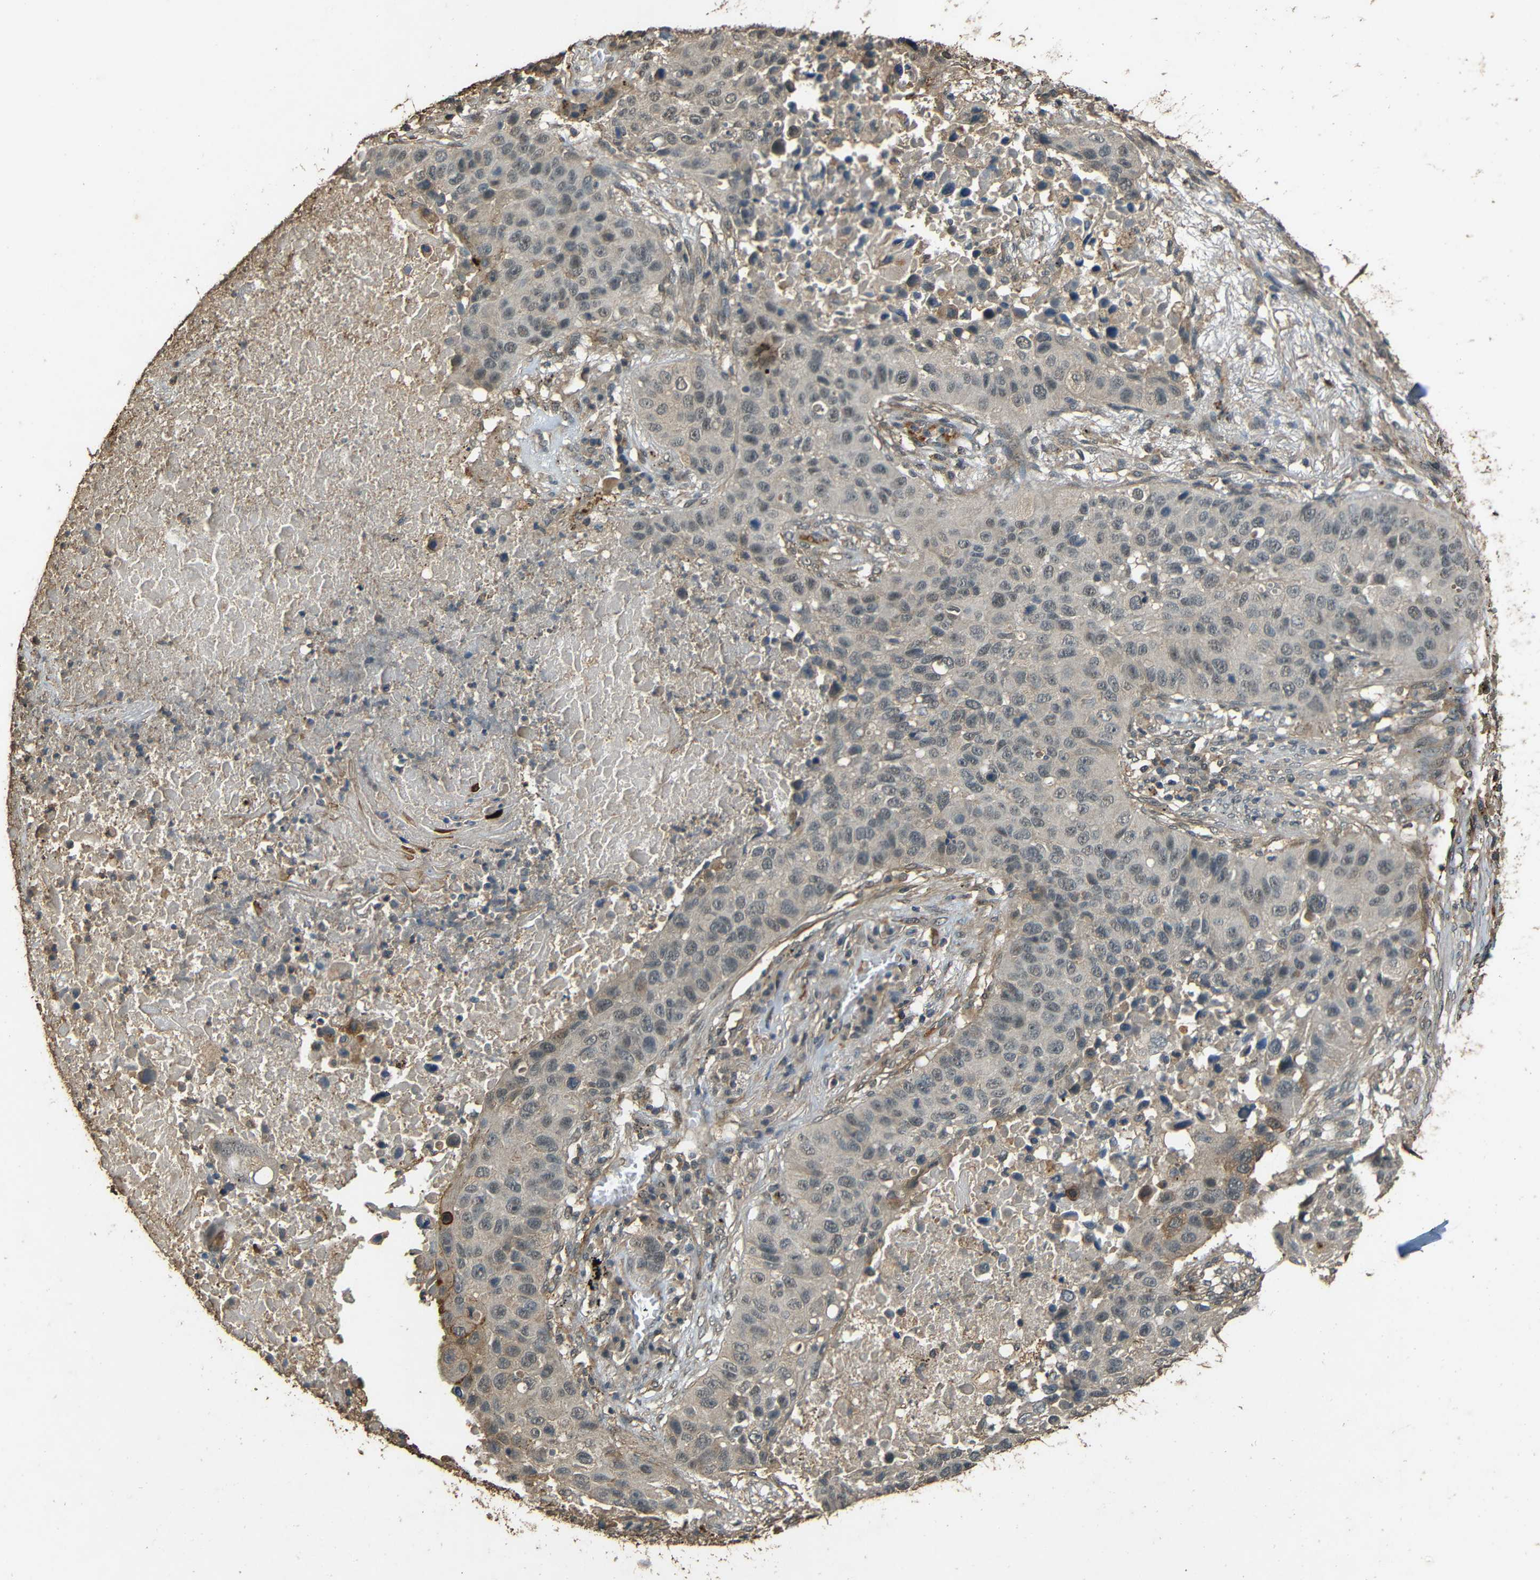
{"staining": {"intensity": "negative", "quantity": "none", "location": "none"}, "tissue": "lung cancer", "cell_type": "Tumor cells", "image_type": "cancer", "snomed": [{"axis": "morphology", "description": "Squamous cell carcinoma, NOS"}, {"axis": "topography", "description": "Lung"}], "caption": "IHC histopathology image of neoplastic tissue: lung cancer stained with DAB reveals no significant protein expression in tumor cells.", "gene": "PDE5A", "patient": {"sex": "male", "age": 57}}